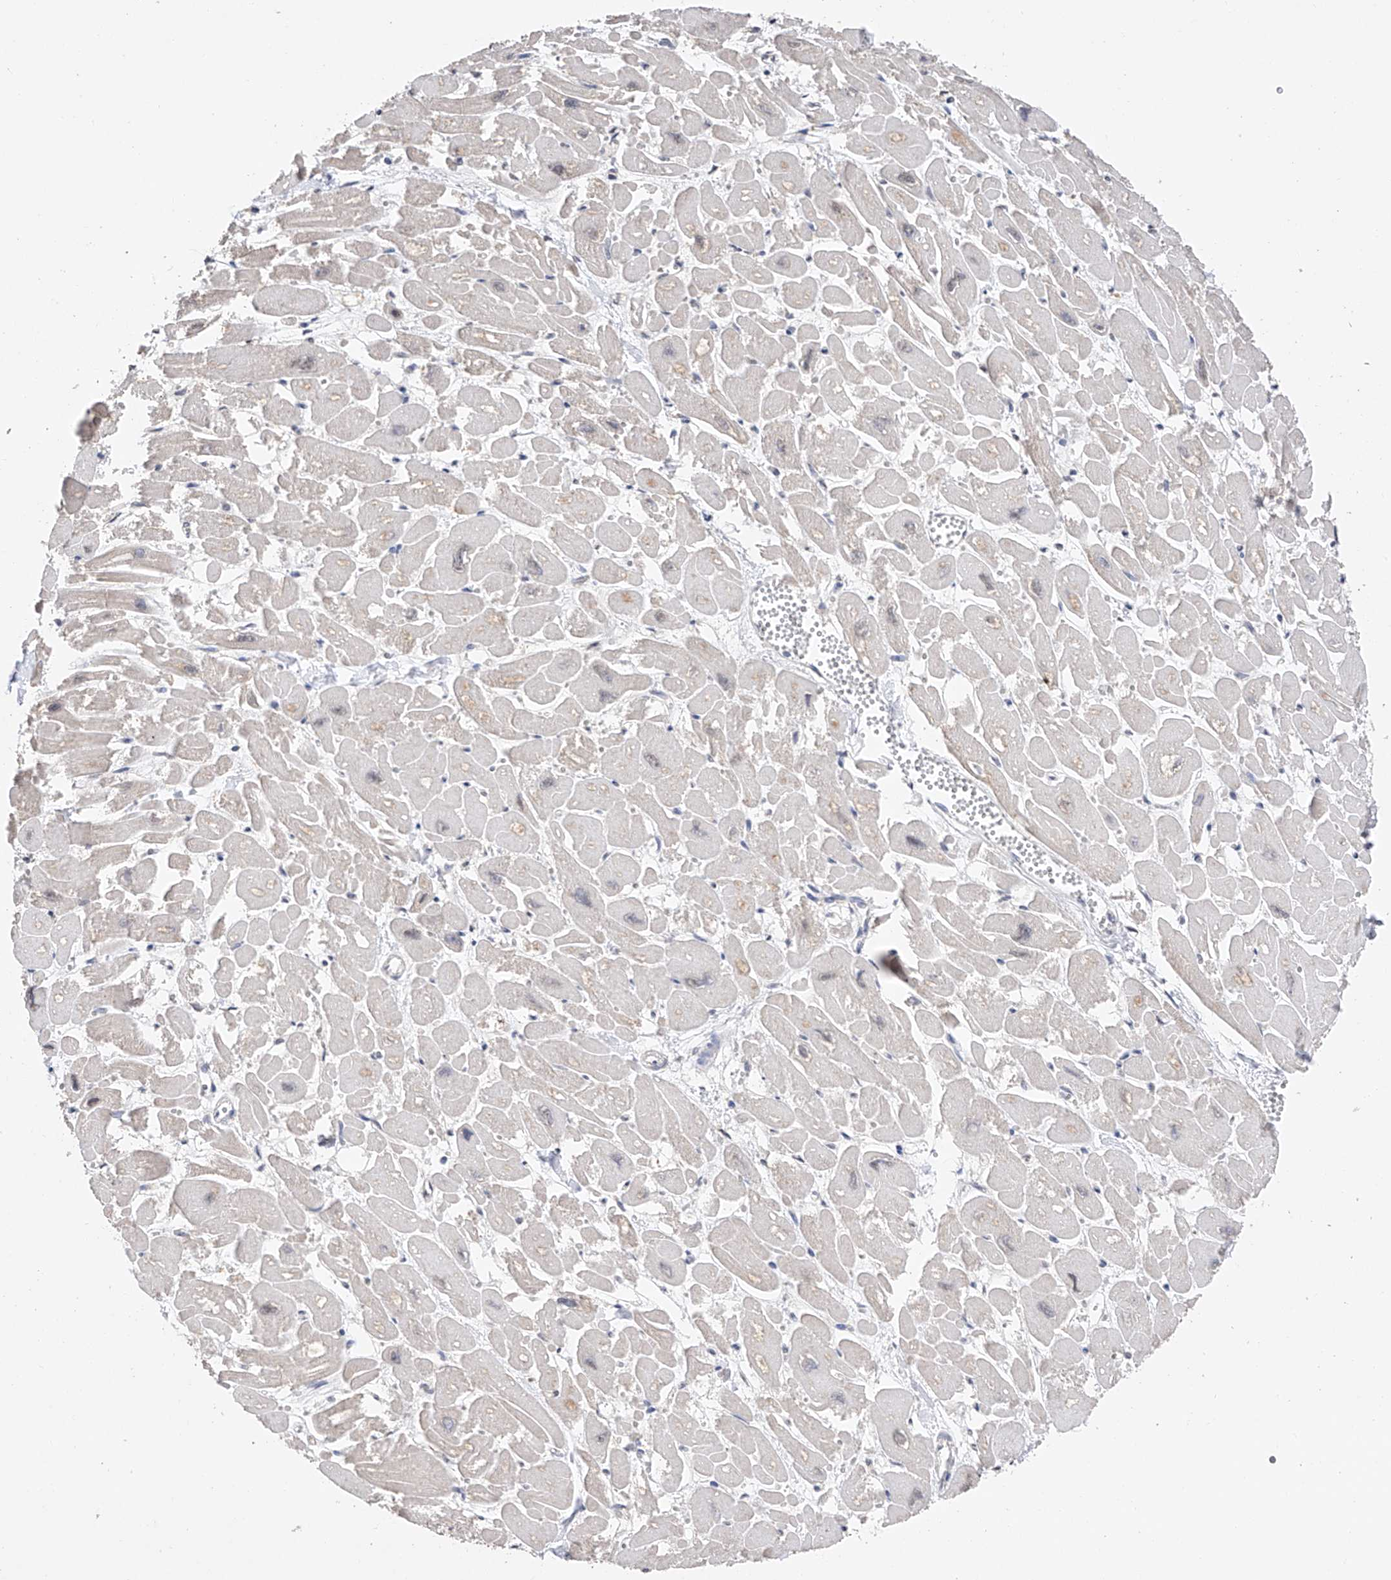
{"staining": {"intensity": "weak", "quantity": "25%-75%", "location": "nuclear"}, "tissue": "heart muscle", "cell_type": "Cardiomyocytes", "image_type": "normal", "snomed": [{"axis": "morphology", "description": "Normal tissue, NOS"}, {"axis": "topography", "description": "Heart"}], "caption": "A brown stain highlights weak nuclear staining of a protein in cardiomyocytes of unremarkable heart muscle. (Brightfield microscopy of DAB IHC at high magnification).", "gene": "DMAP1", "patient": {"sex": "male", "age": 54}}